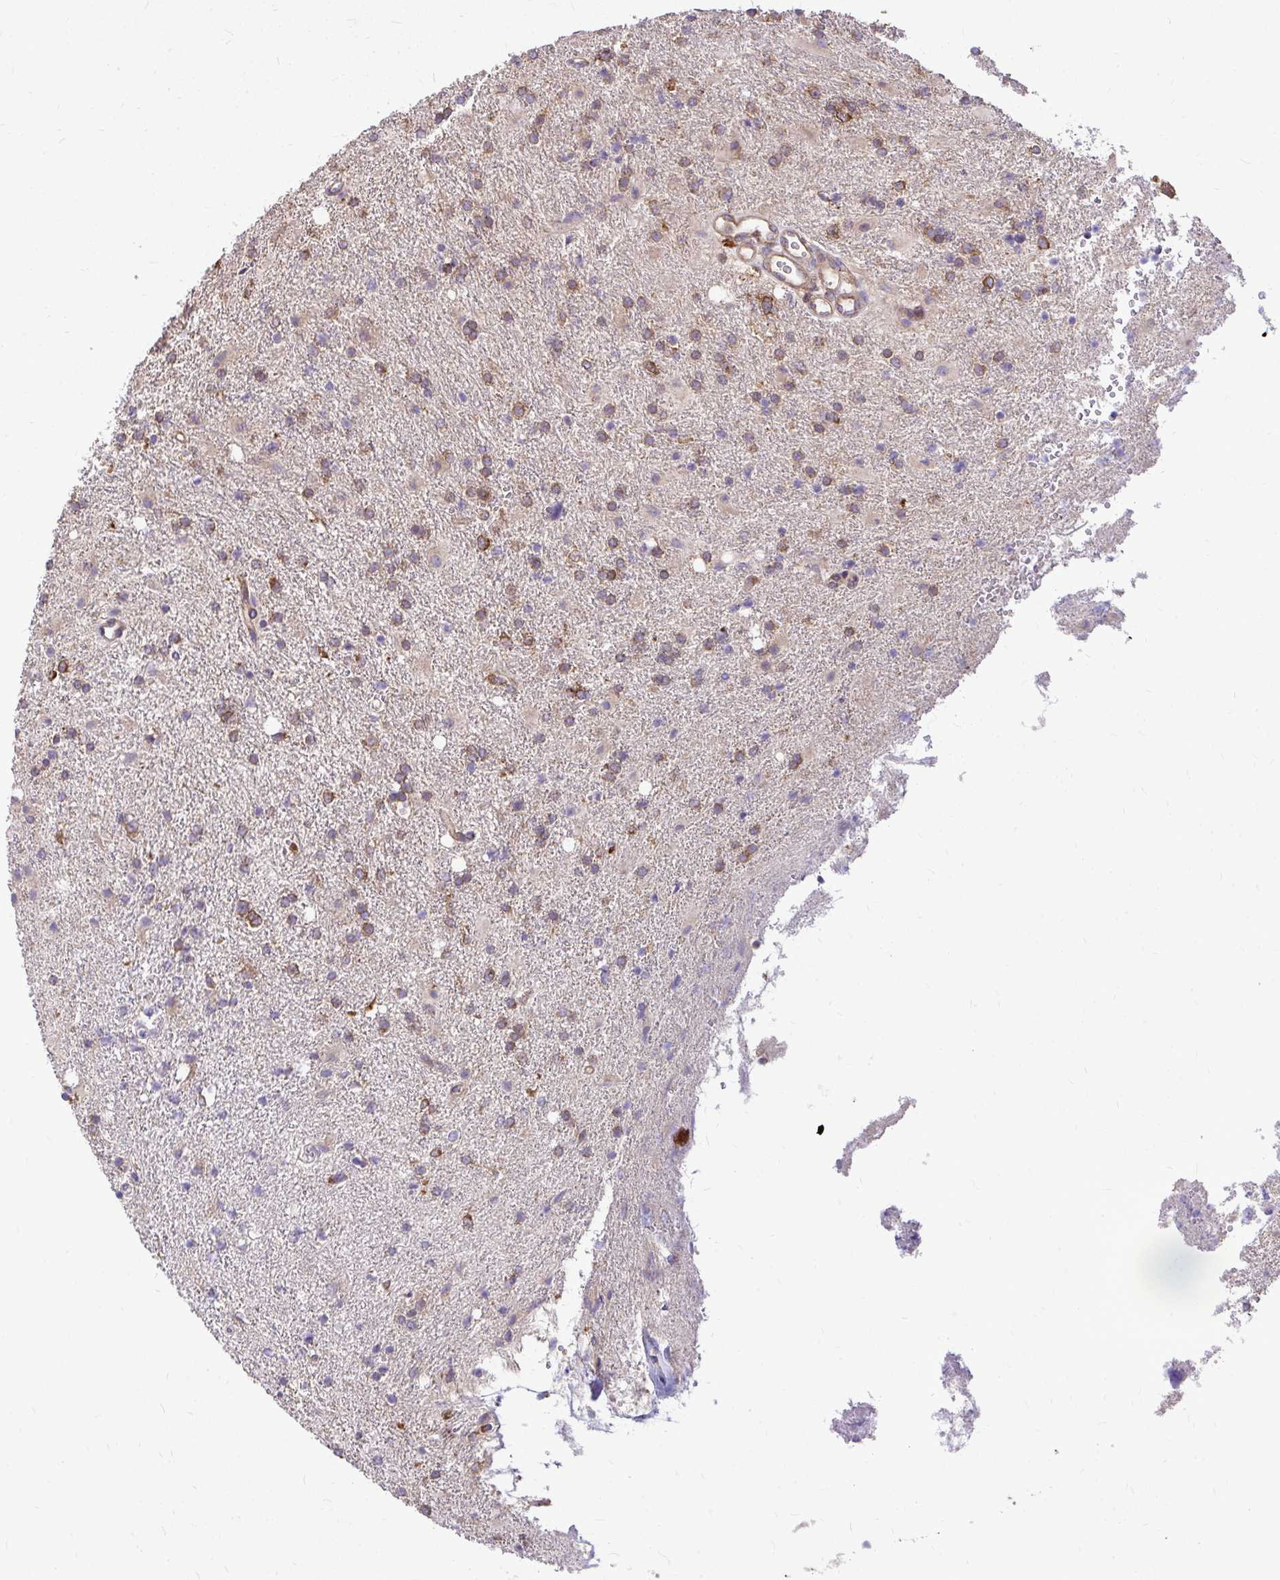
{"staining": {"intensity": "moderate", "quantity": "25%-75%", "location": "cytoplasmic/membranous"}, "tissue": "glioma", "cell_type": "Tumor cells", "image_type": "cancer", "snomed": [{"axis": "morphology", "description": "Glioma, malignant, High grade"}, {"axis": "topography", "description": "Brain"}], "caption": "Brown immunohistochemical staining in high-grade glioma (malignant) shows moderate cytoplasmic/membranous positivity in about 25%-75% of tumor cells.", "gene": "FMR1", "patient": {"sex": "male", "age": 56}}